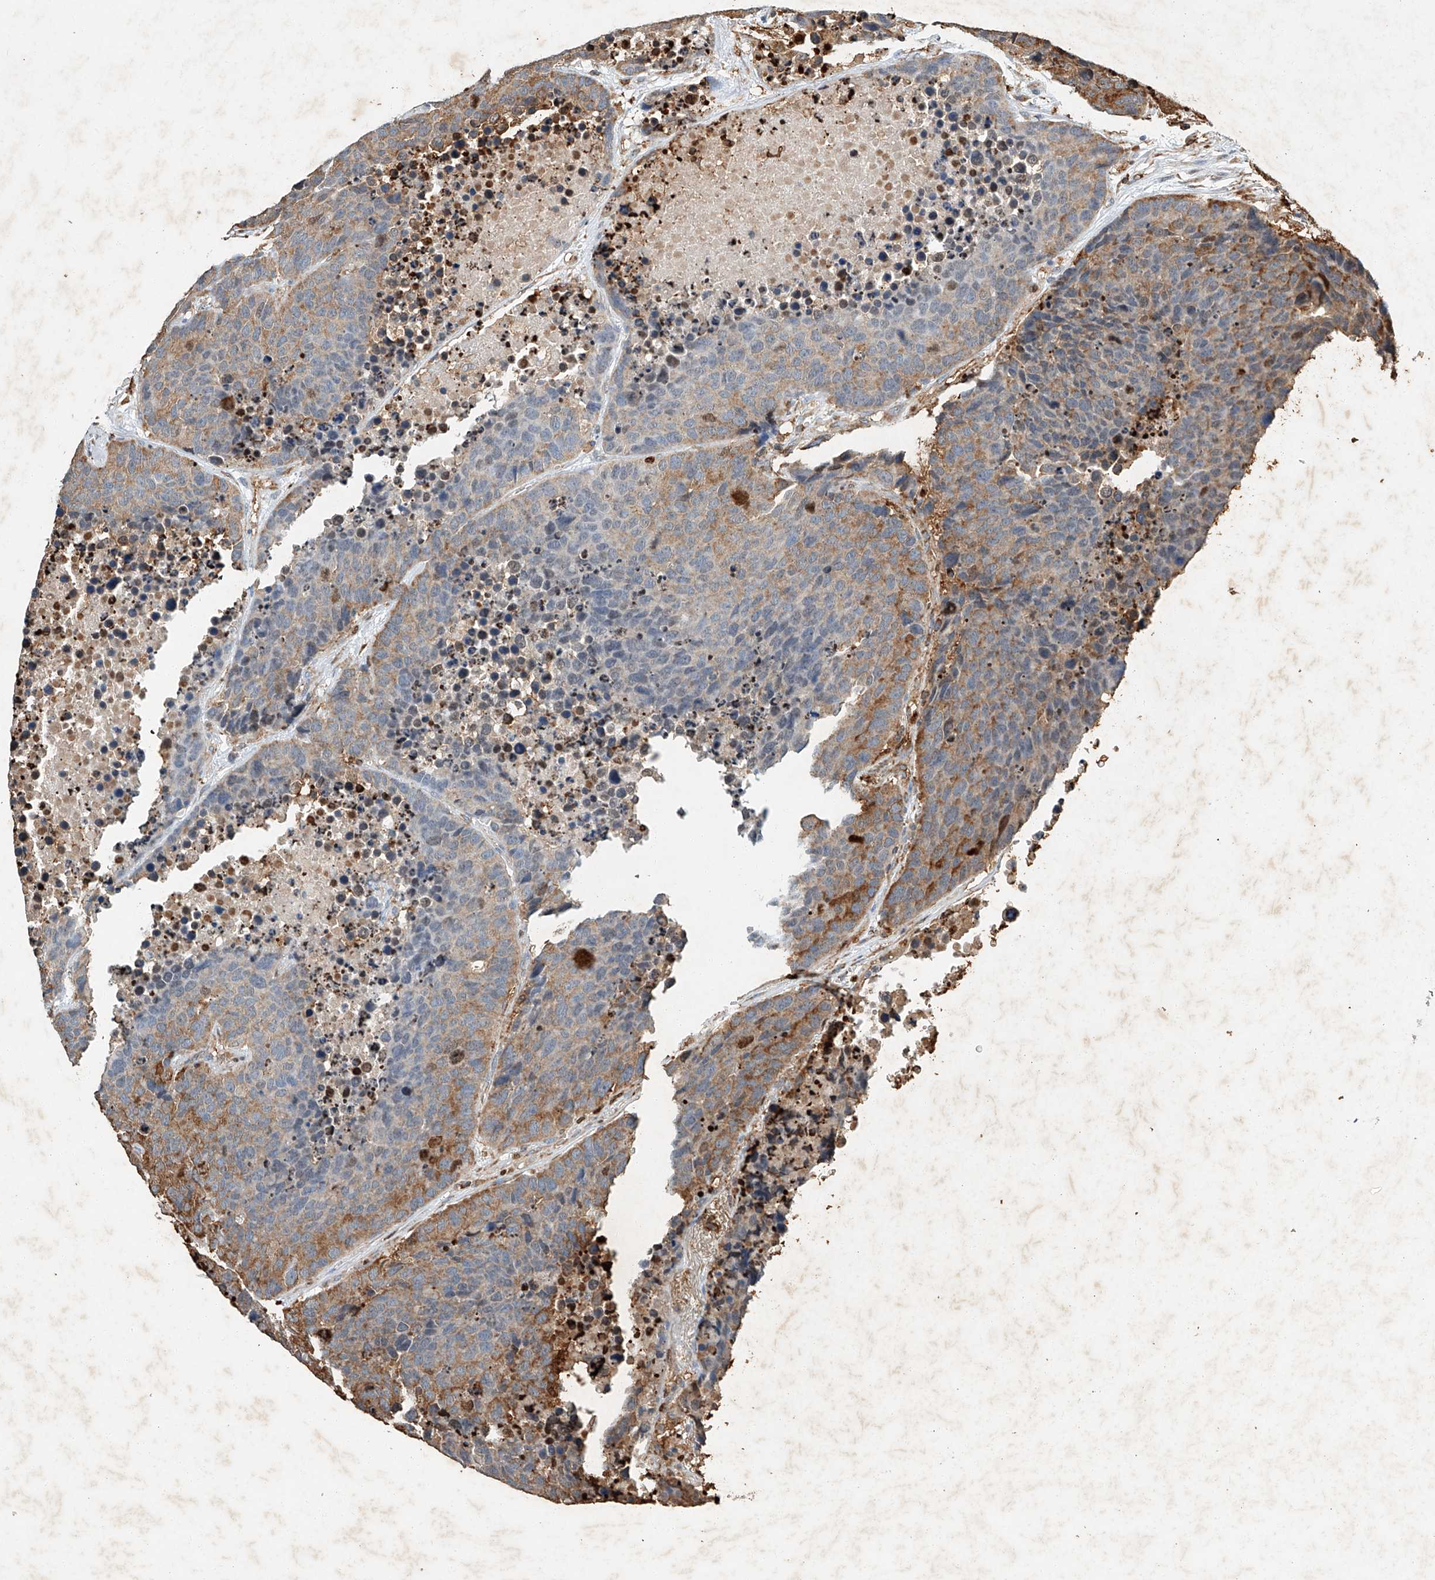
{"staining": {"intensity": "moderate", "quantity": "25%-75%", "location": "cytoplasmic/membranous"}, "tissue": "carcinoid", "cell_type": "Tumor cells", "image_type": "cancer", "snomed": [{"axis": "morphology", "description": "Carcinoid, malignant, NOS"}, {"axis": "topography", "description": "Lung"}], "caption": "Immunohistochemistry (DAB) staining of human carcinoid displays moderate cytoplasmic/membranous protein staining in about 25%-75% of tumor cells. Ihc stains the protein of interest in brown and the nuclei are stained blue.", "gene": "CTDP1", "patient": {"sex": "male", "age": 60}}